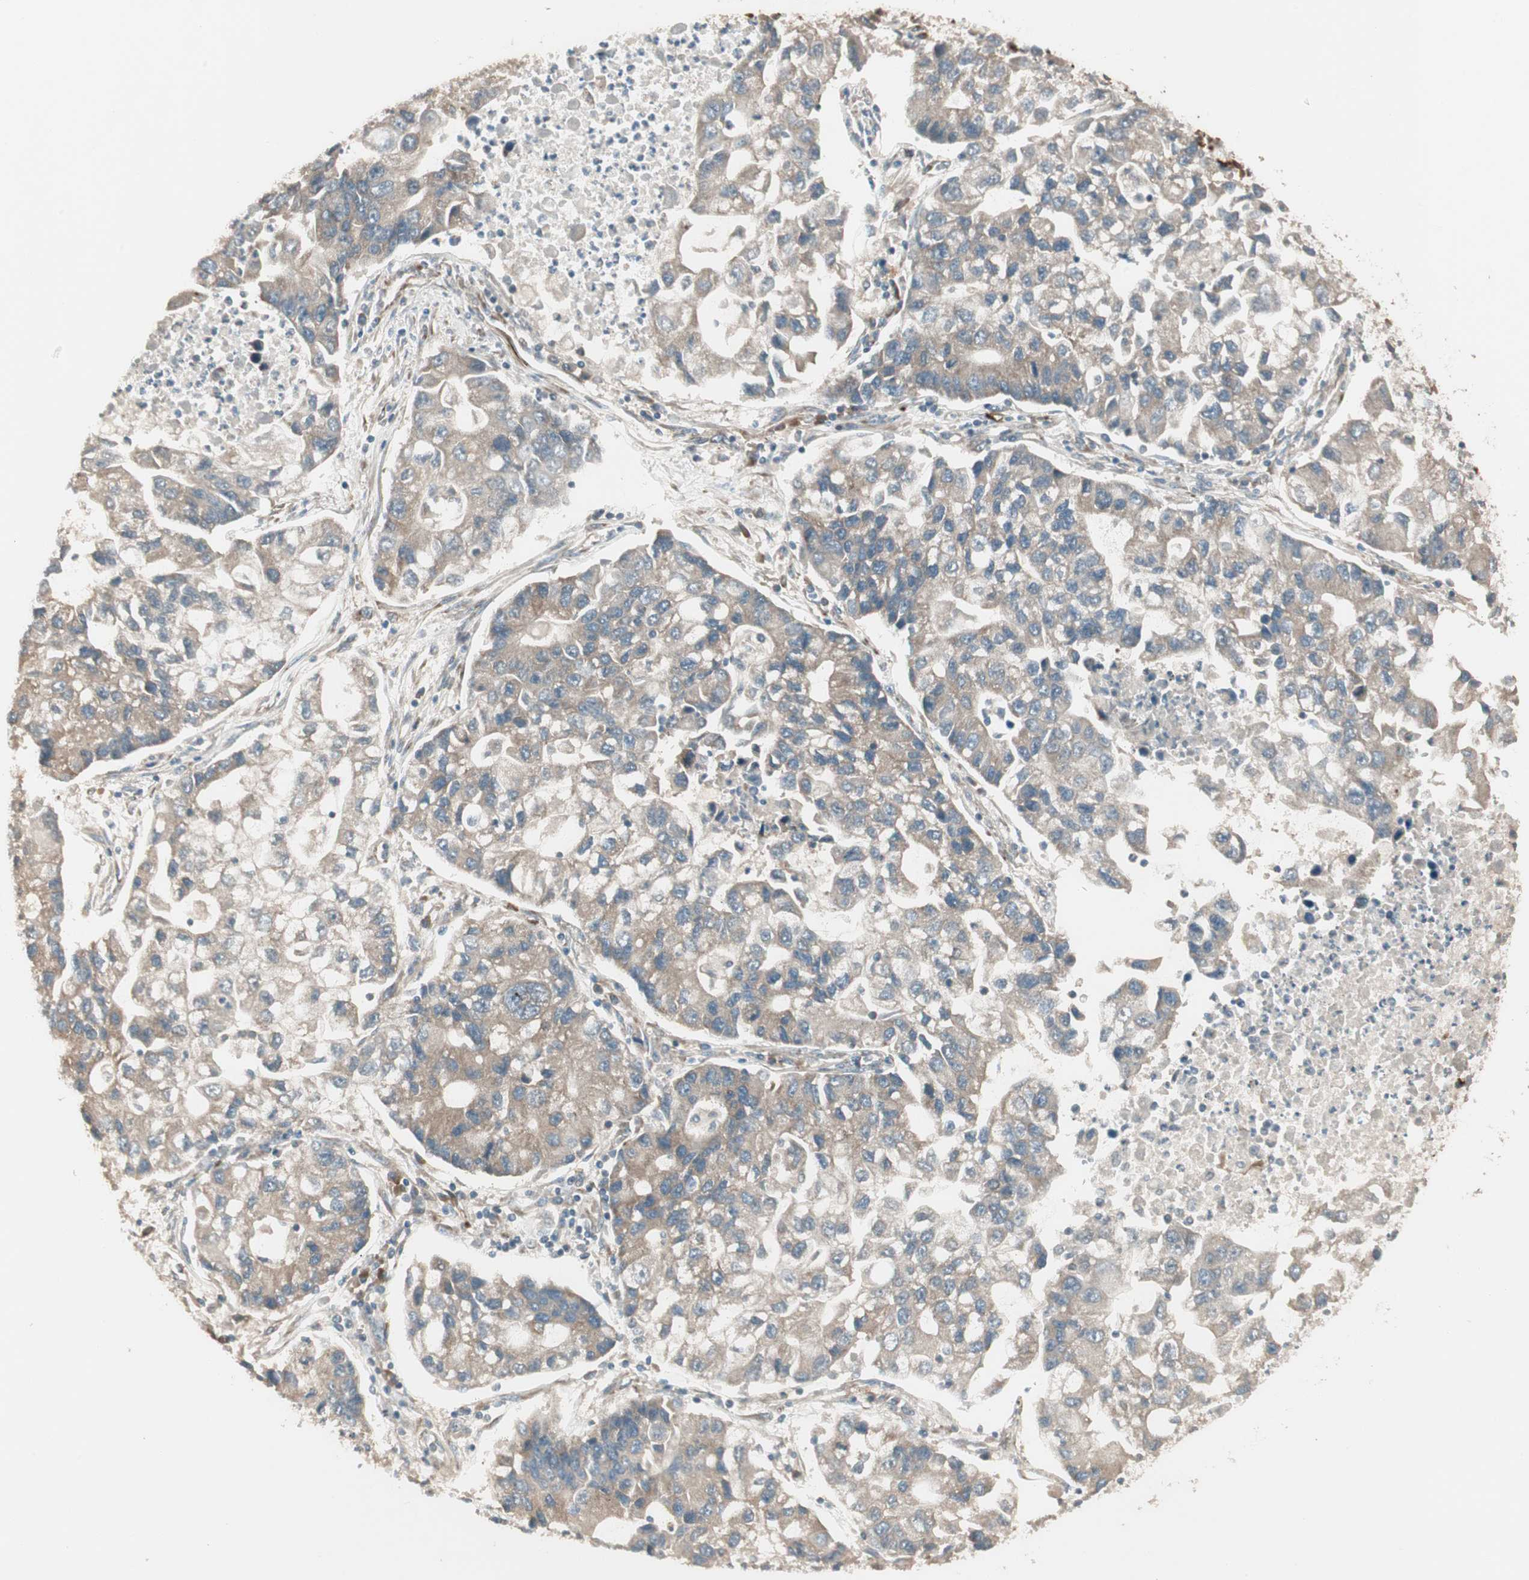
{"staining": {"intensity": "weak", "quantity": ">75%", "location": "cytoplasmic/membranous"}, "tissue": "lung cancer", "cell_type": "Tumor cells", "image_type": "cancer", "snomed": [{"axis": "morphology", "description": "Adenocarcinoma, NOS"}, {"axis": "topography", "description": "Lung"}], "caption": "A brown stain labels weak cytoplasmic/membranous expression of a protein in human lung cancer tumor cells.", "gene": "PPP2R5E", "patient": {"sex": "female", "age": 51}}